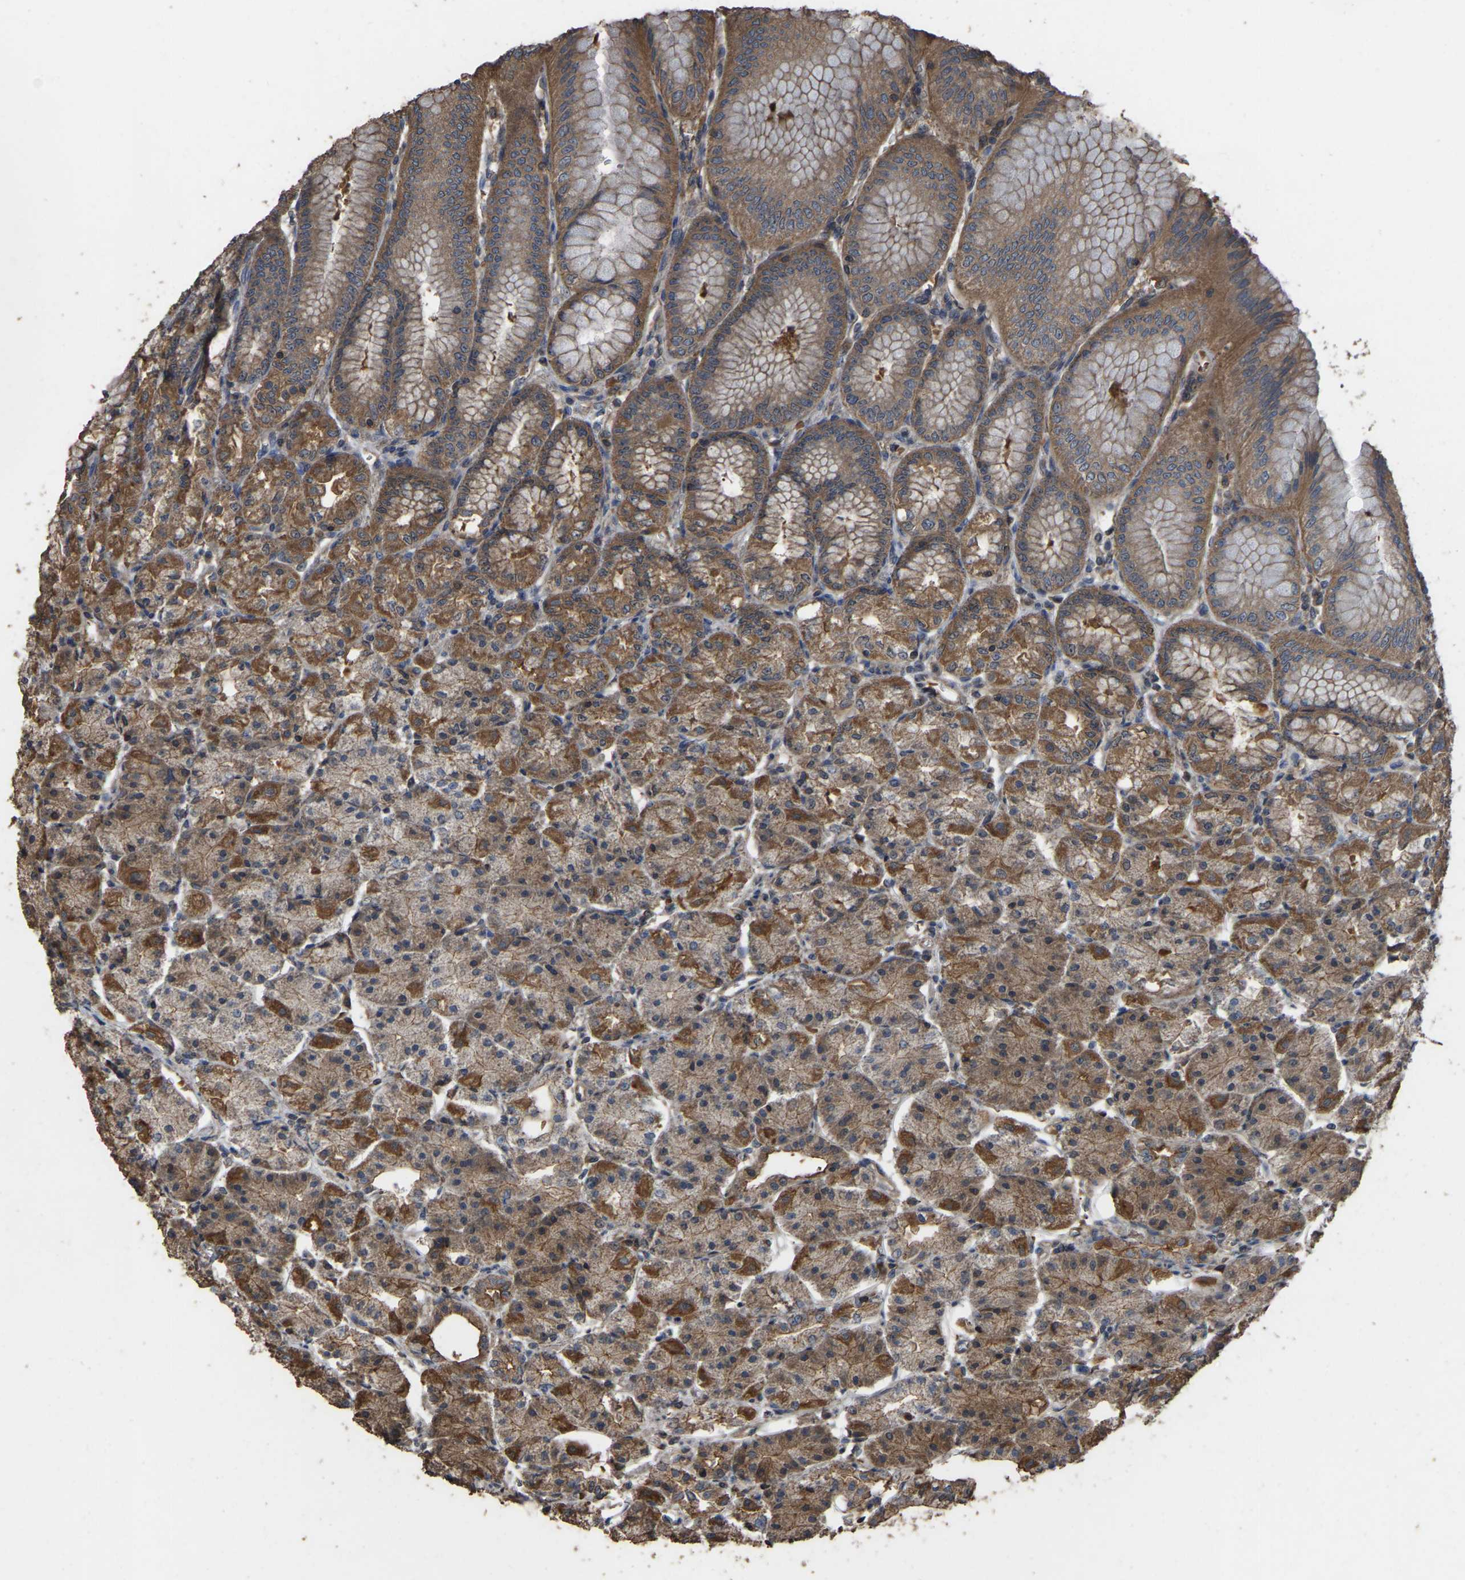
{"staining": {"intensity": "moderate", "quantity": ">75%", "location": "cytoplasmic/membranous"}, "tissue": "stomach", "cell_type": "Glandular cells", "image_type": "normal", "snomed": [{"axis": "morphology", "description": "Normal tissue, NOS"}, {"axis": "topography", "description": "Stomach, lower"}], "caption": "Immunohistochemical staining of unremarkable stomach reveals >75% levels of moderate cytoplasmic/membranous protein expression in approximately >75% of glandular cells.", "gene": "FHIT", "patient": {"sex": "male", "age": 71}}